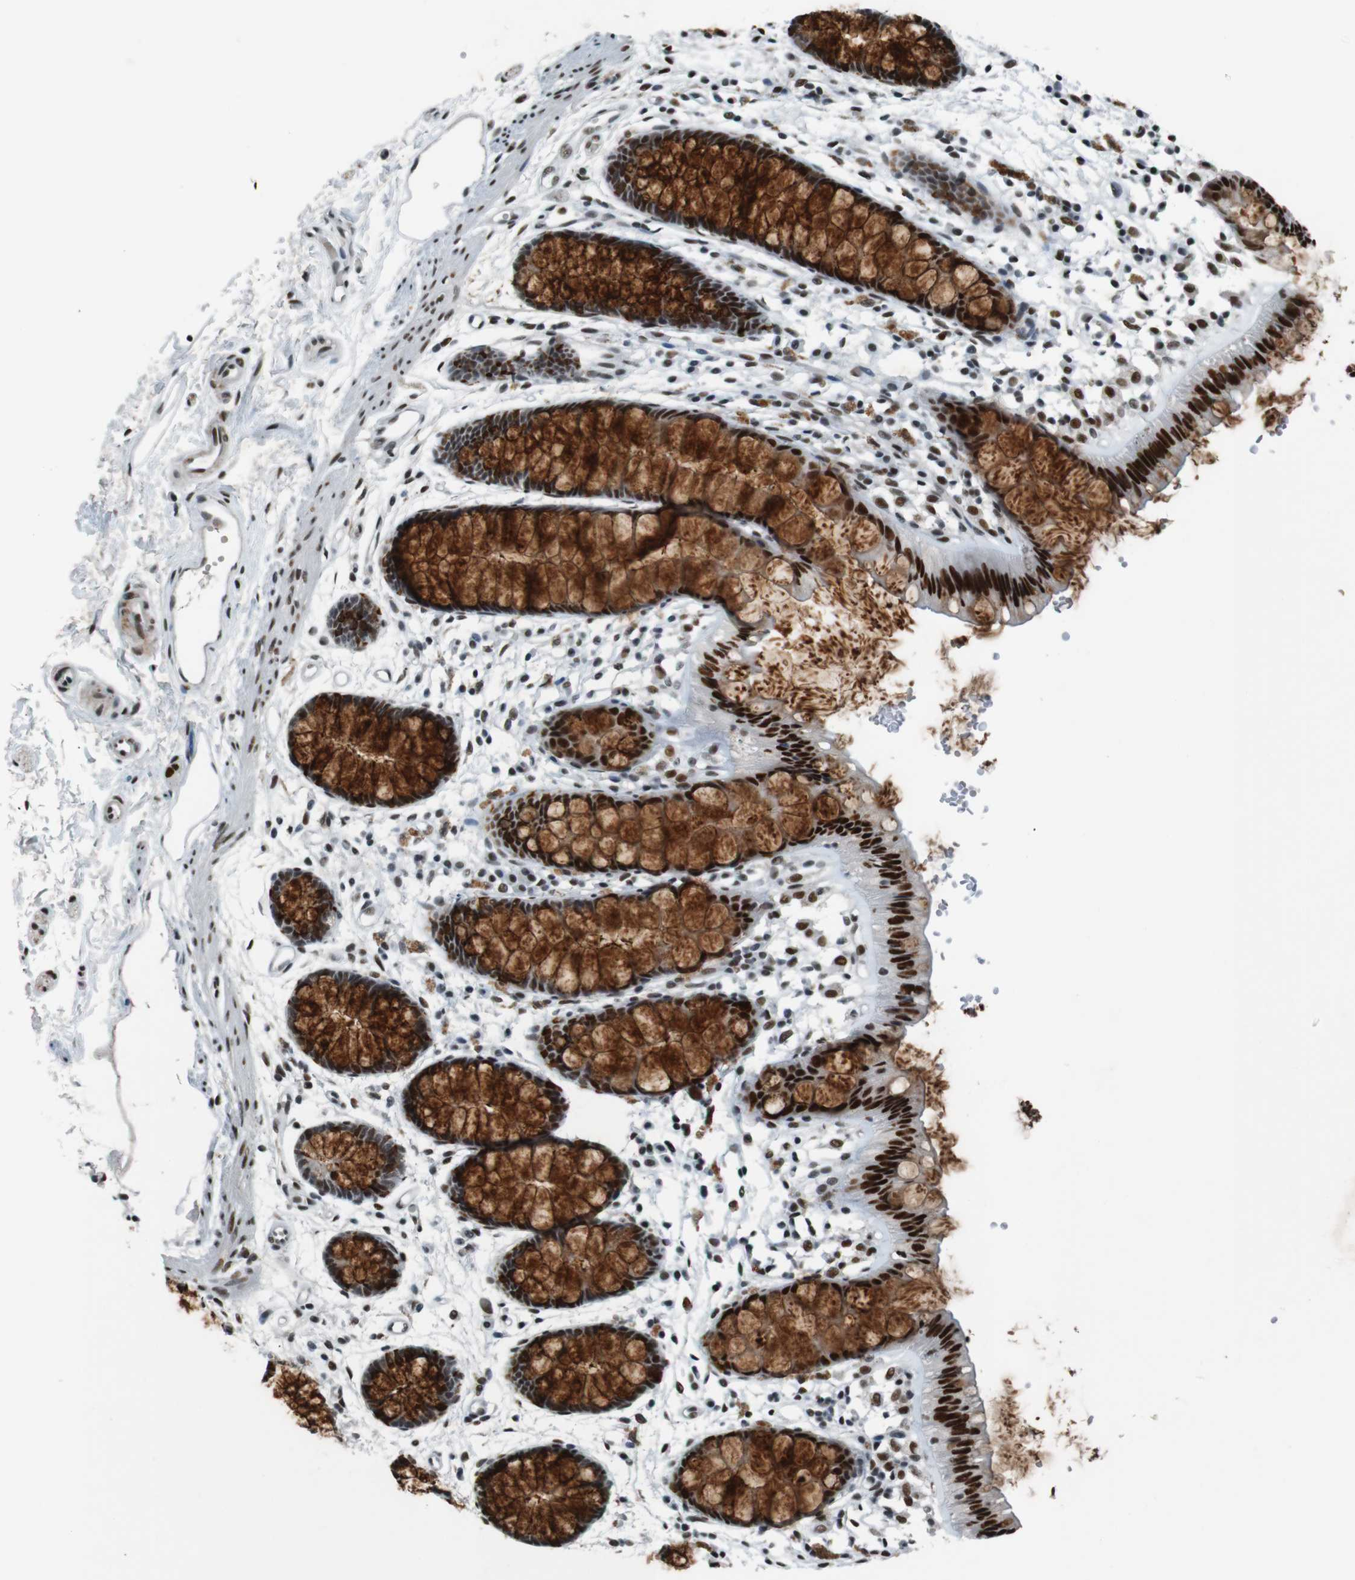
{"staining": {"intensity": "strong", "quantity": ">75%", "location": "cytoplasmic/membranous,nuclear"}, "tissue": "rectum", "cell_type": "Glandular cells", "image_type": "normal", "snomed": [{"axis": "morphology", "description": "Normal tissue, NOS"}, {"axis": "topography", "description": "Rectum"}], "caption": "Human rectum stained for a protein (brown) displays strong cytoplasmic/membranous,nuclear positive expression in approximately >75% of glandular cells.", "gene": "HEXIM1", "patient": {"sex": "female", "age": 66}}